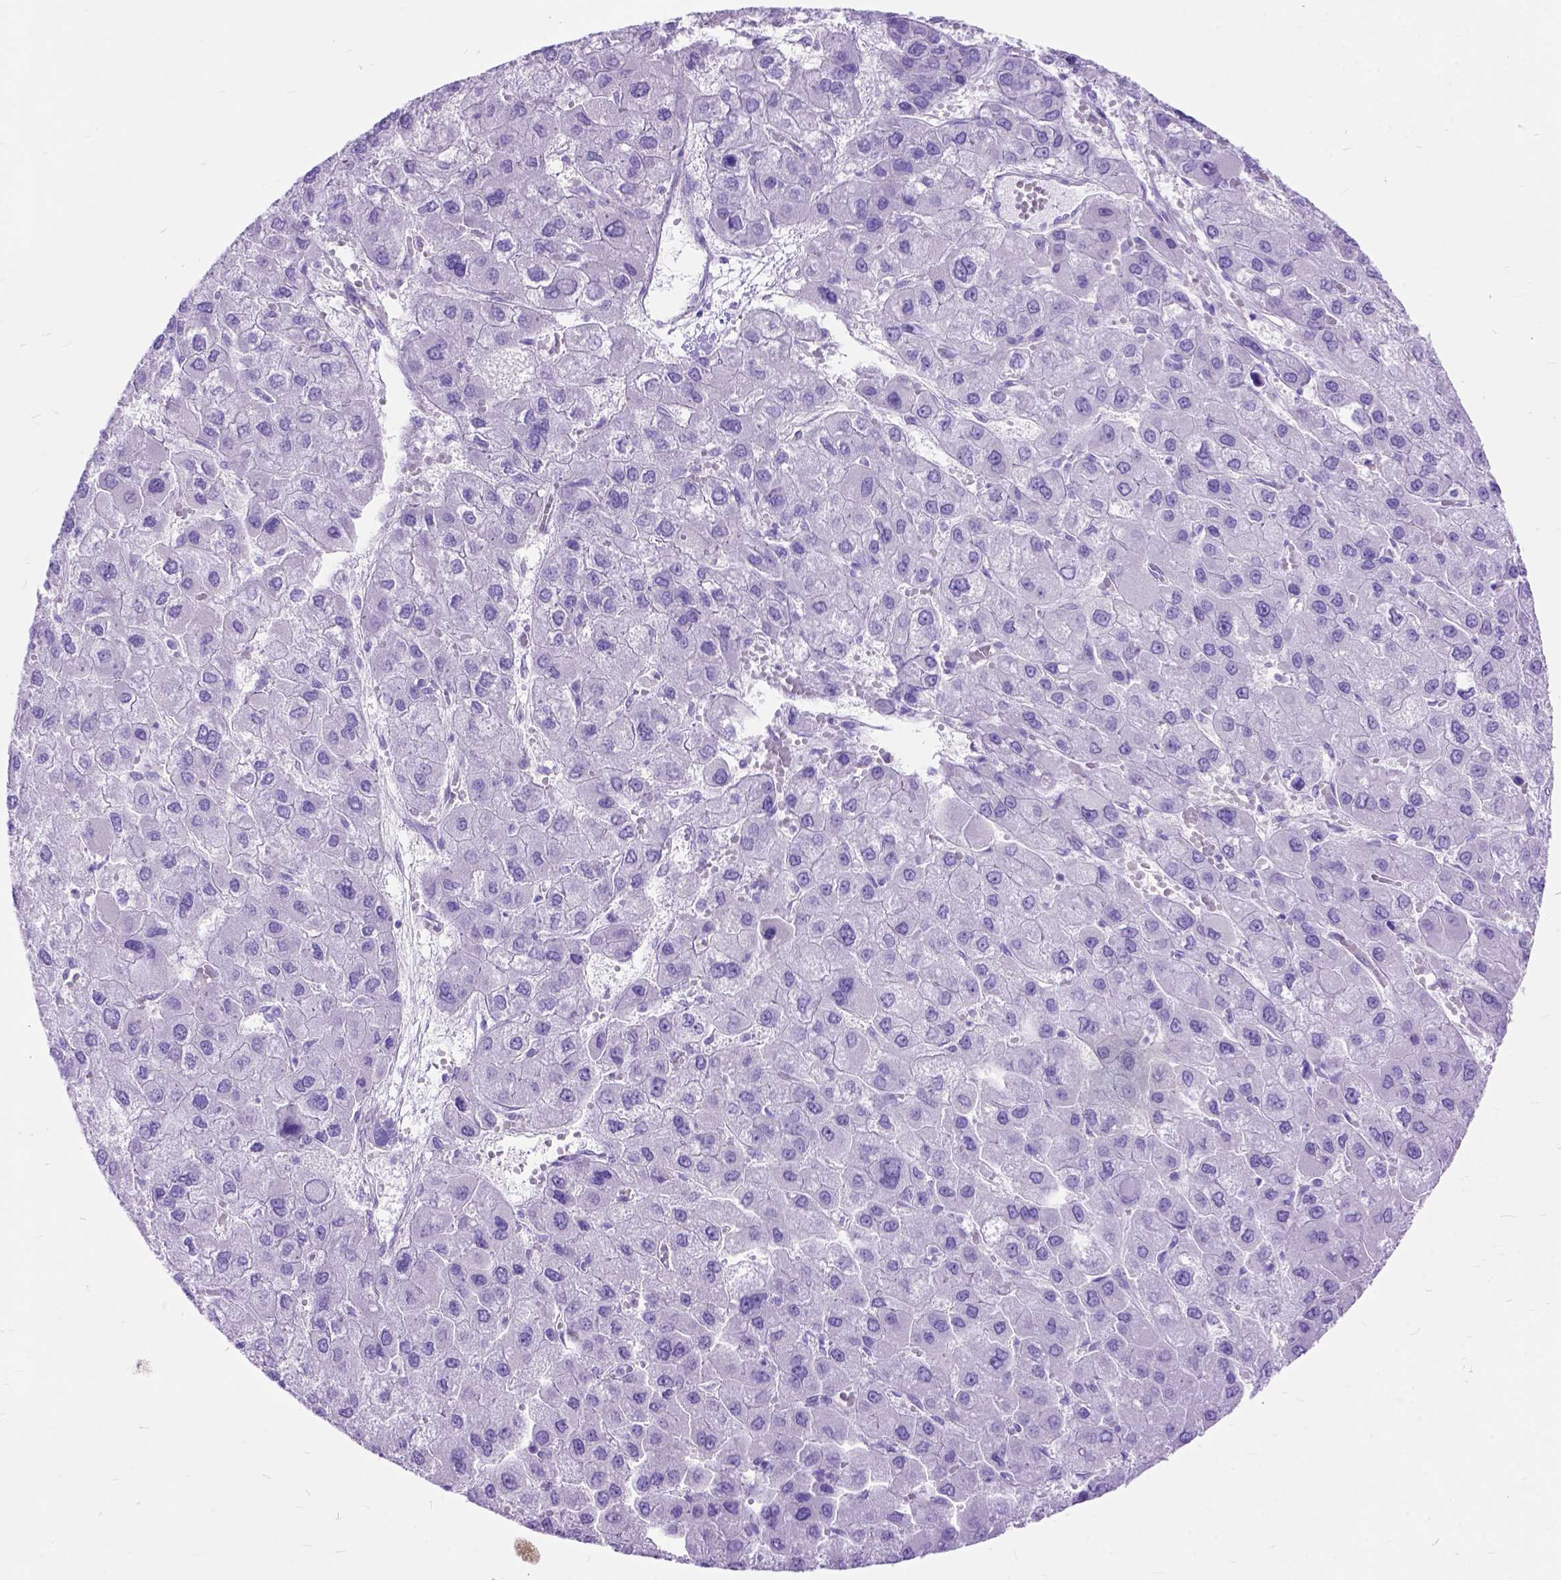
{"staining": {"intensity": "negative", "quantity": "none", "location": "none"}, "tissue": "liver cancer", "cell_type": "Tumor cells", "image_type": "cancer", "snomed": [{"axis": "morphology", "description": "Carcinoma, Hepatocellular, NOS"}, {"axis": "topography", "description": "Liver"}], "caption": "A high-resolution histopathology image shows immunohistochemistry staining of liver cancer (hepatocellular carcinoma), which reveals no significant expression in tumor cells.", "gene": "ARL9", "patient": {"sex": "female", "age": 41}}